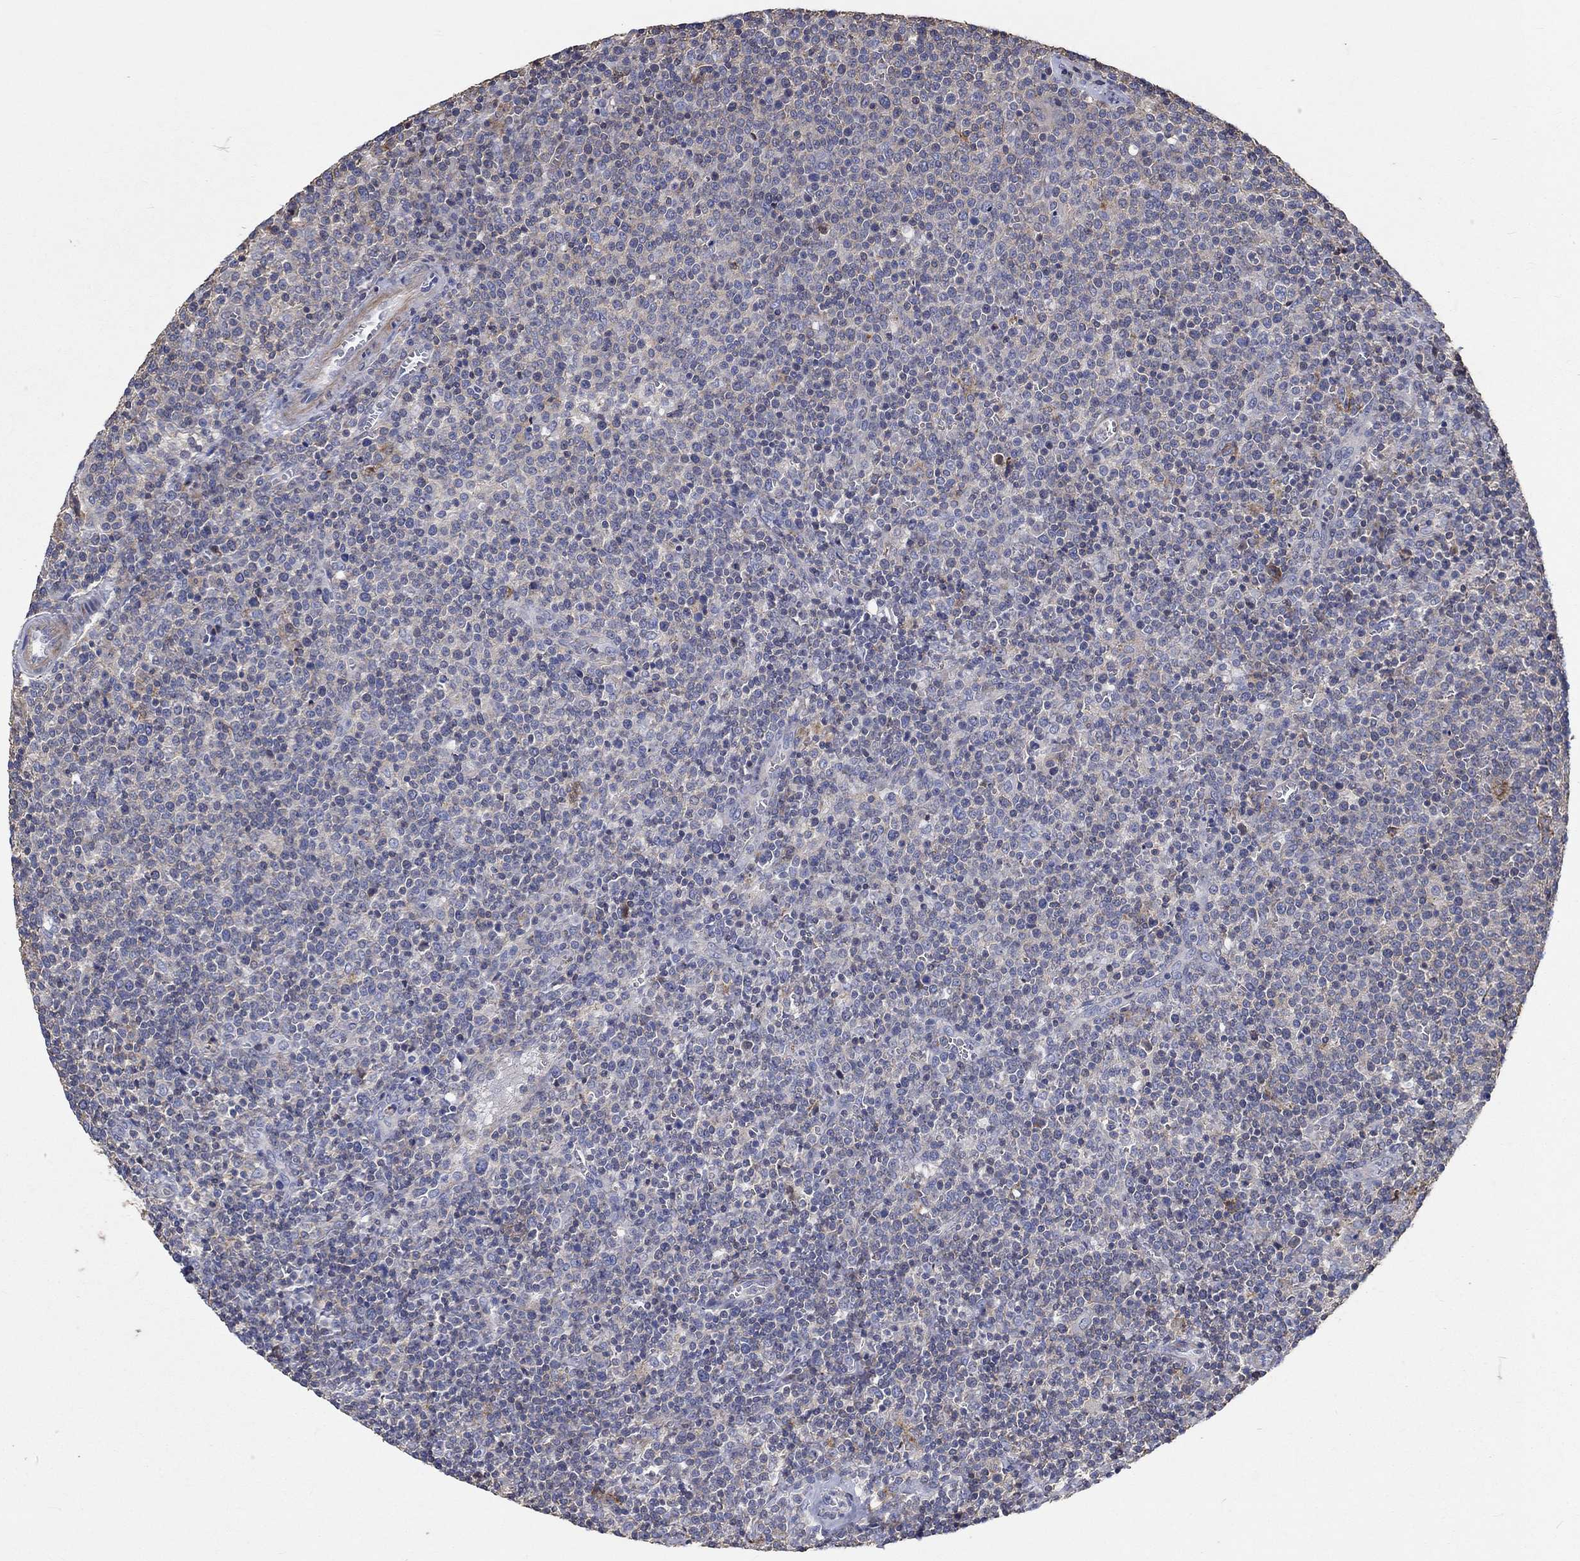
{"staining": {"intensity": "weak", "quantity": "<25%", "location": "cytoplasmic/membranous"}, "tissue": "lymphoma", "cell_type": "Tumor cells", "image_type": "cancer", "snomed": [{"axis": "morphology", "description": "Malignant lymphoma, non-Hodgkin's type, High grade"}, {"axis": "topography", "description": "Lymph node"}], "caption": "This is an immunohistochemistry (IHC) histopathology image of human lymphoma. There is no expression in tumor cells.", "gene": "TNFAIP8L3", "patient": {"sex": "male", "age": 61}}